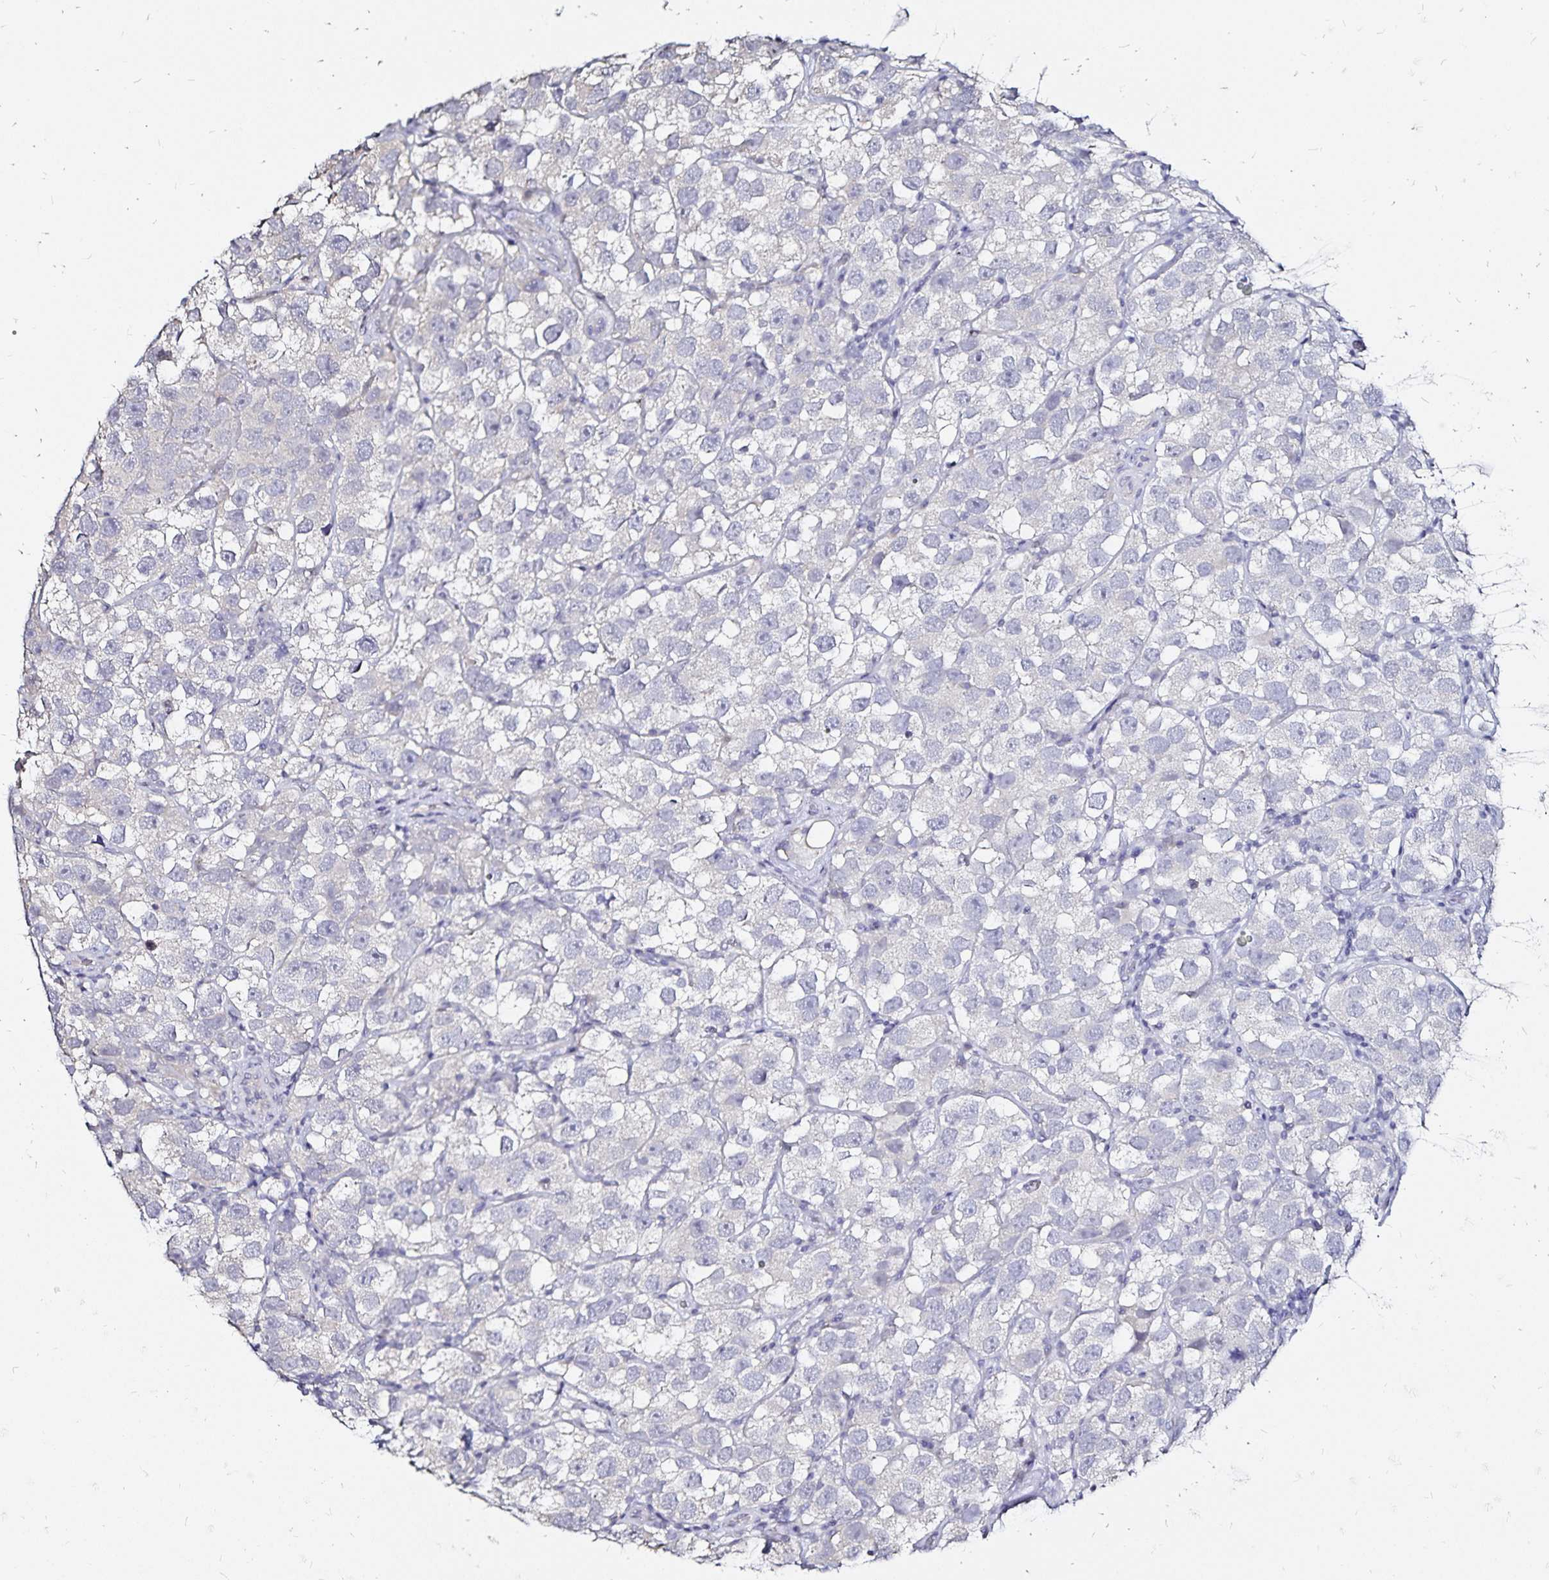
{"staining": {"intensity": "negative", "quantity": "none", "location": "none"}, "tissue": "testis cancer", "cell_type": "Tumor cells", "image_type": "cancer", "snomed": [{"axis": "morphology", "description": "Seminoma, NOS"}, {"axis": "topography", "description": "Testis"}], "caption": "Tumor cells are negative for protein expression in human testis cancer (seminoma).", "gene": "SLC5A1", "patient": {"sex": "male", "age": 26}}